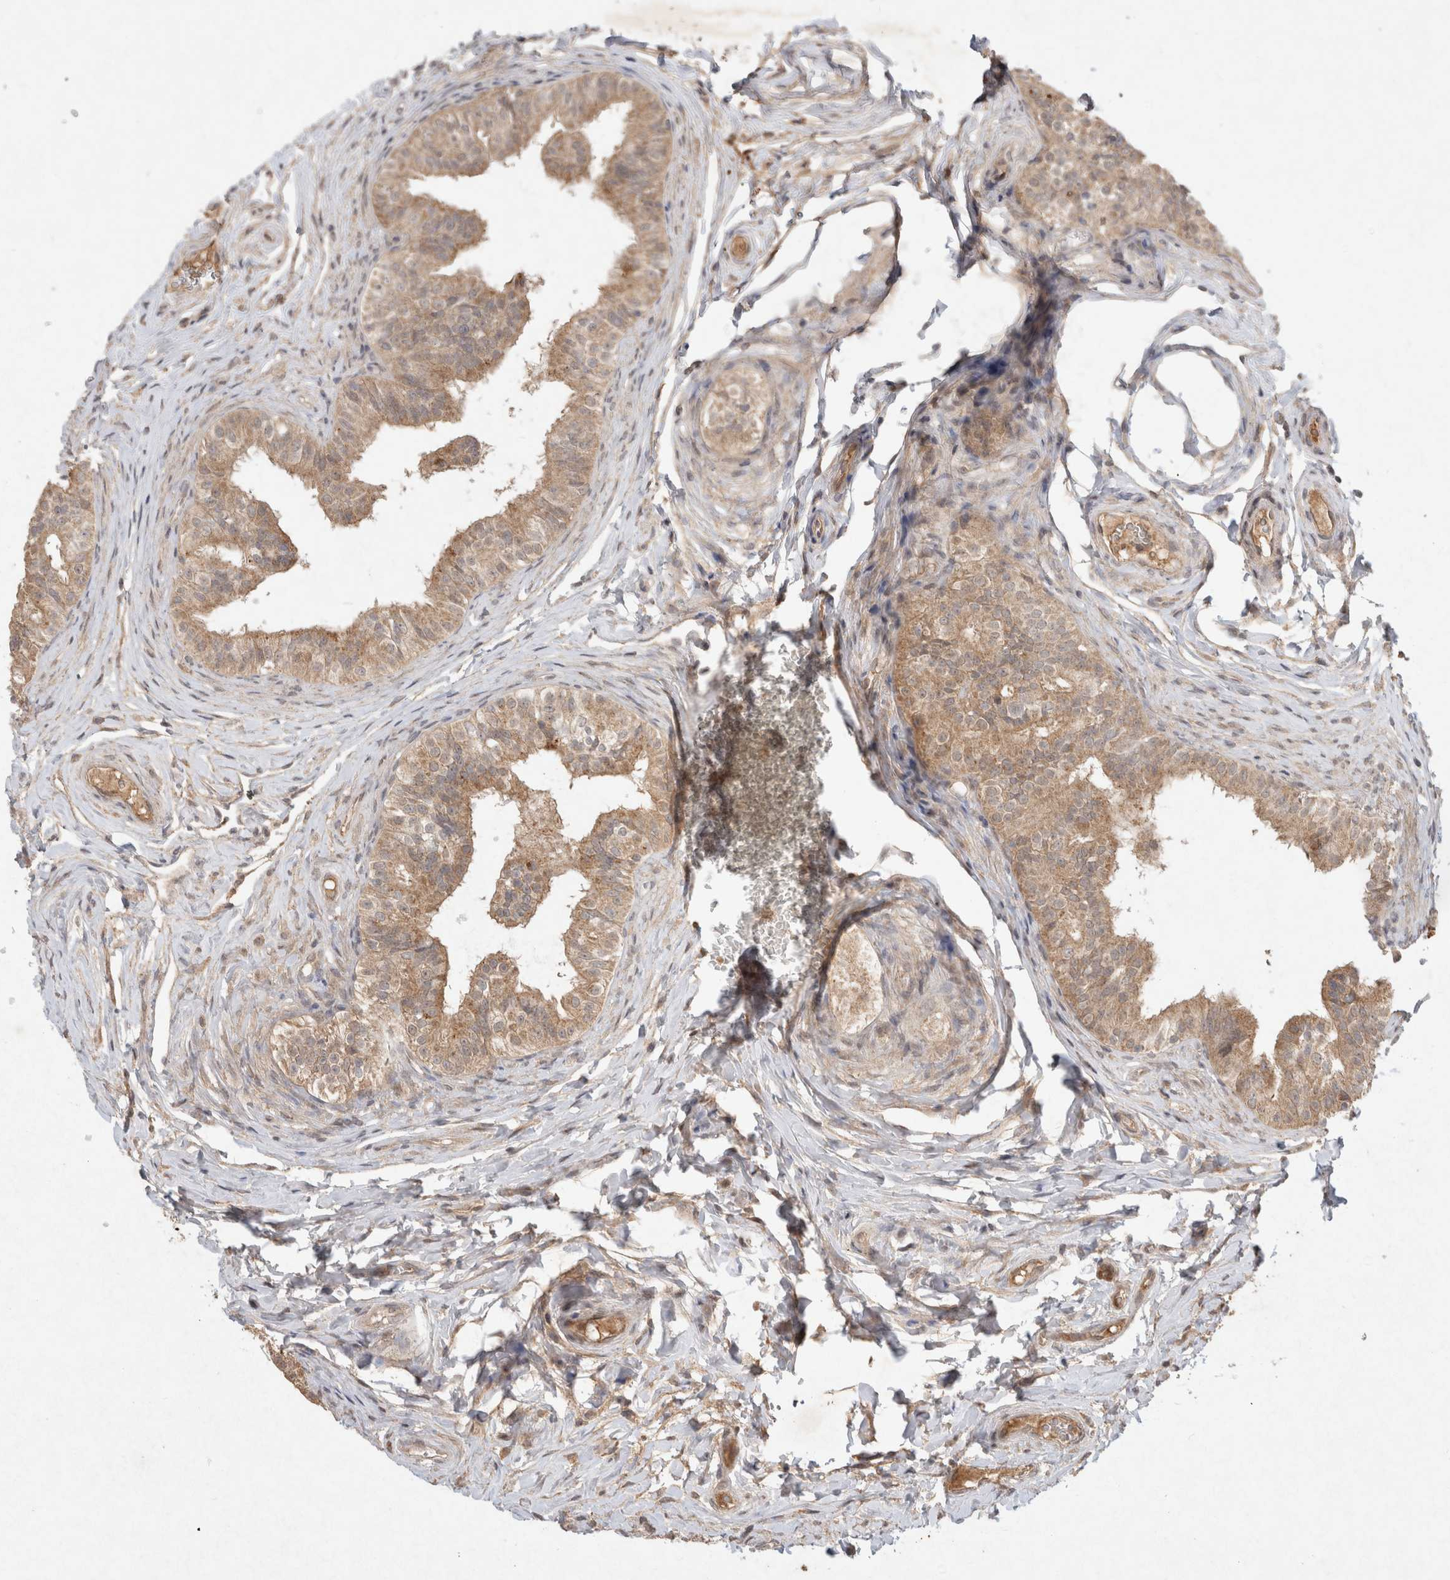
{"staining": {"intensity": "weak", "quantity": "25%-75%", "location": "cytoplasmic/membranous"}, "tissue": "epididymis", "cell_type": "Glandular cells", "image_type": "normal", "snomed": [{"axis": "morphology", "description": "Normal tissue, NOS"}, {"axis": "topography", "description": "Epididymis"}], "caption": "Protein analysis of normal epididymis displays weak cytoplasmic/membranous staining in approximately 25%-75% of glandular cells.", "gene": "LOXL2", "patient": {"sex": "male", "age": 49}}